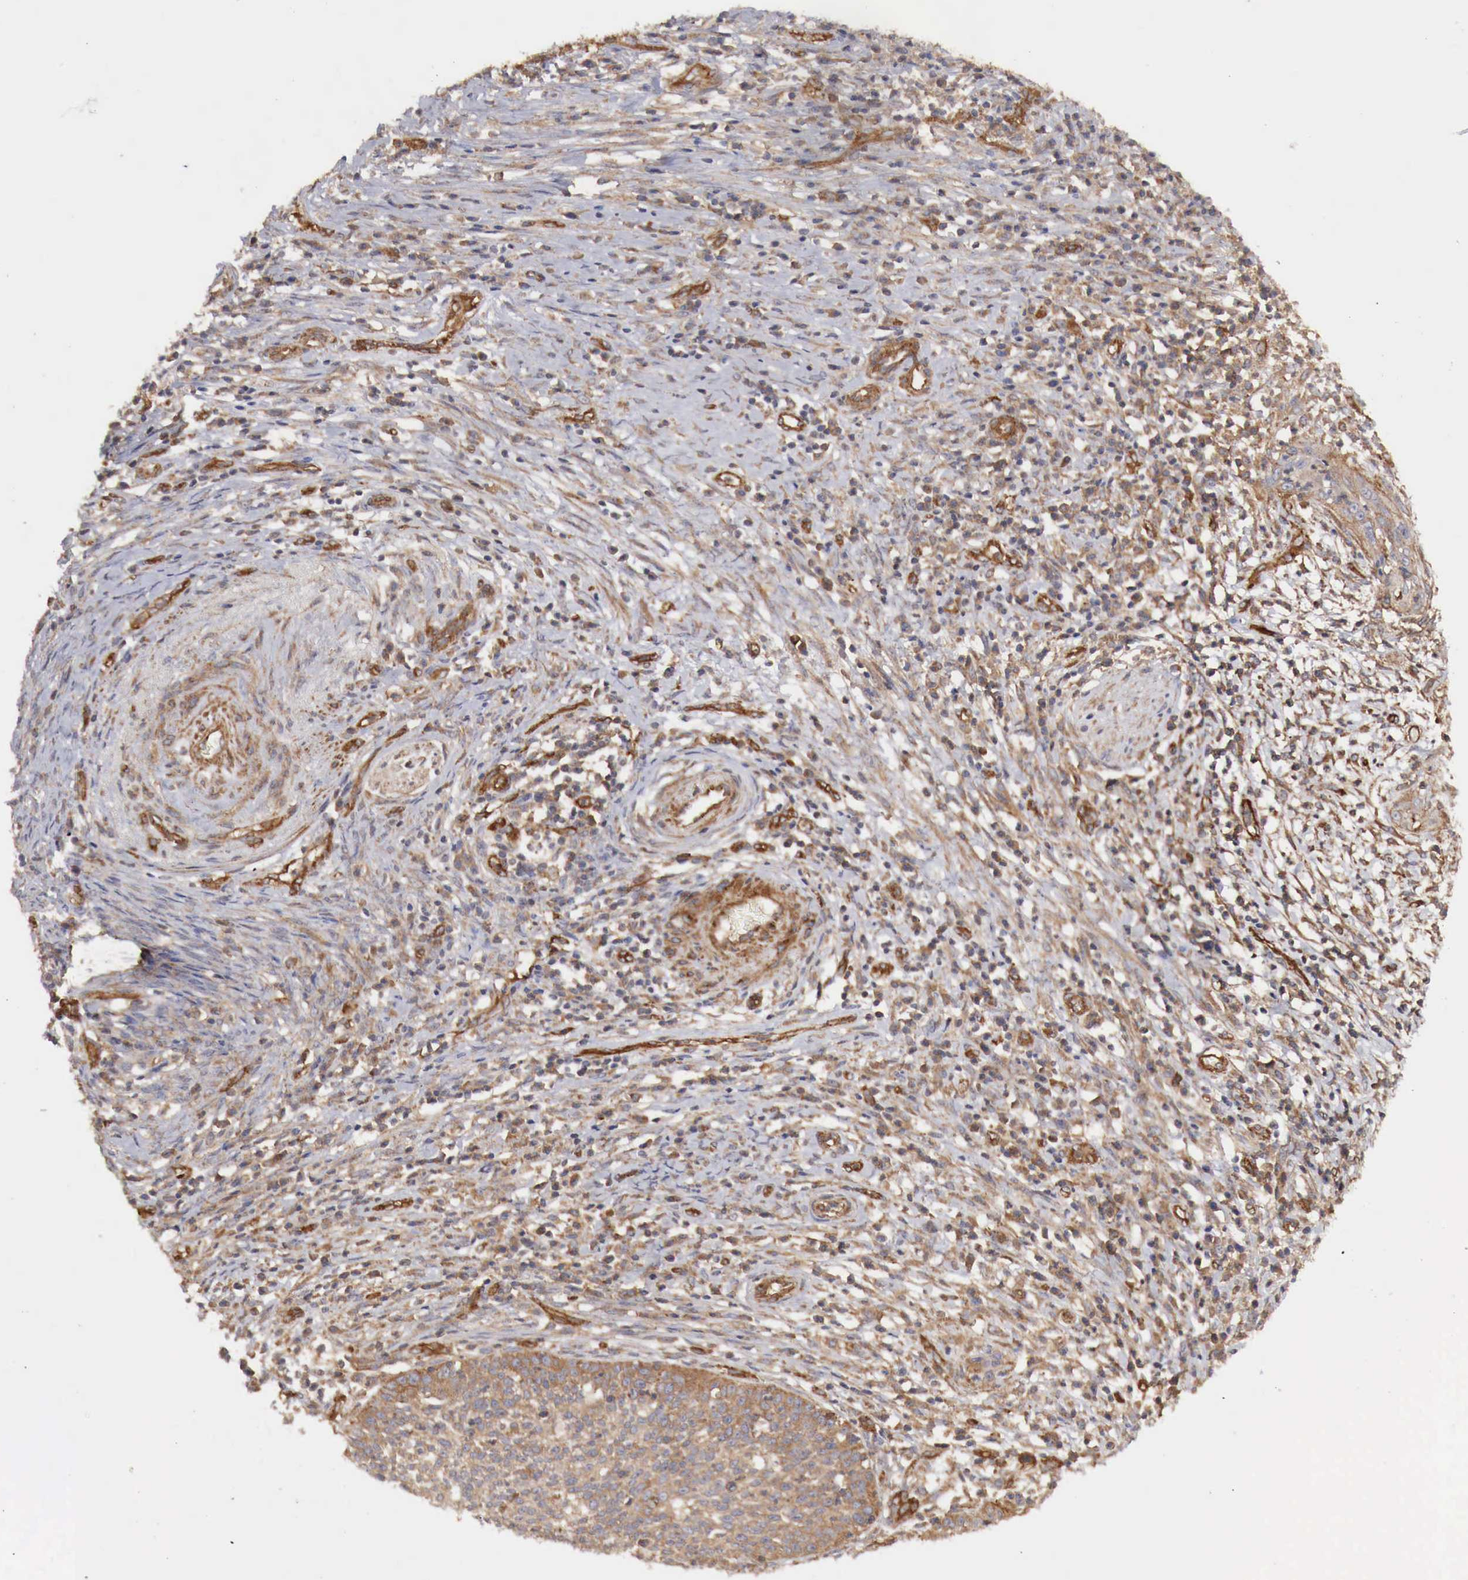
{"staining": {"intensity": "moderate", "quantity": "25%-75%", "location": "cytoplasmic/membranous"}, "tissue": "cervical cancer", "cell_type": "Tumor cells", "image_type": "cancer", "snomed": [{"axis": "morphology", "description": "Squamous cell carcinoma, NOS"}, {"axis": "topography", "description": "Cervix"}], "caption": "Tumor cells display medium levels of moderate cytoplasmic/membranous positivity in approximately 25%-75% of cells in human cervical squamous cell carcinoma.", "gene": "ARMCX4", "patient": {"sex": "female", "age": 41}}